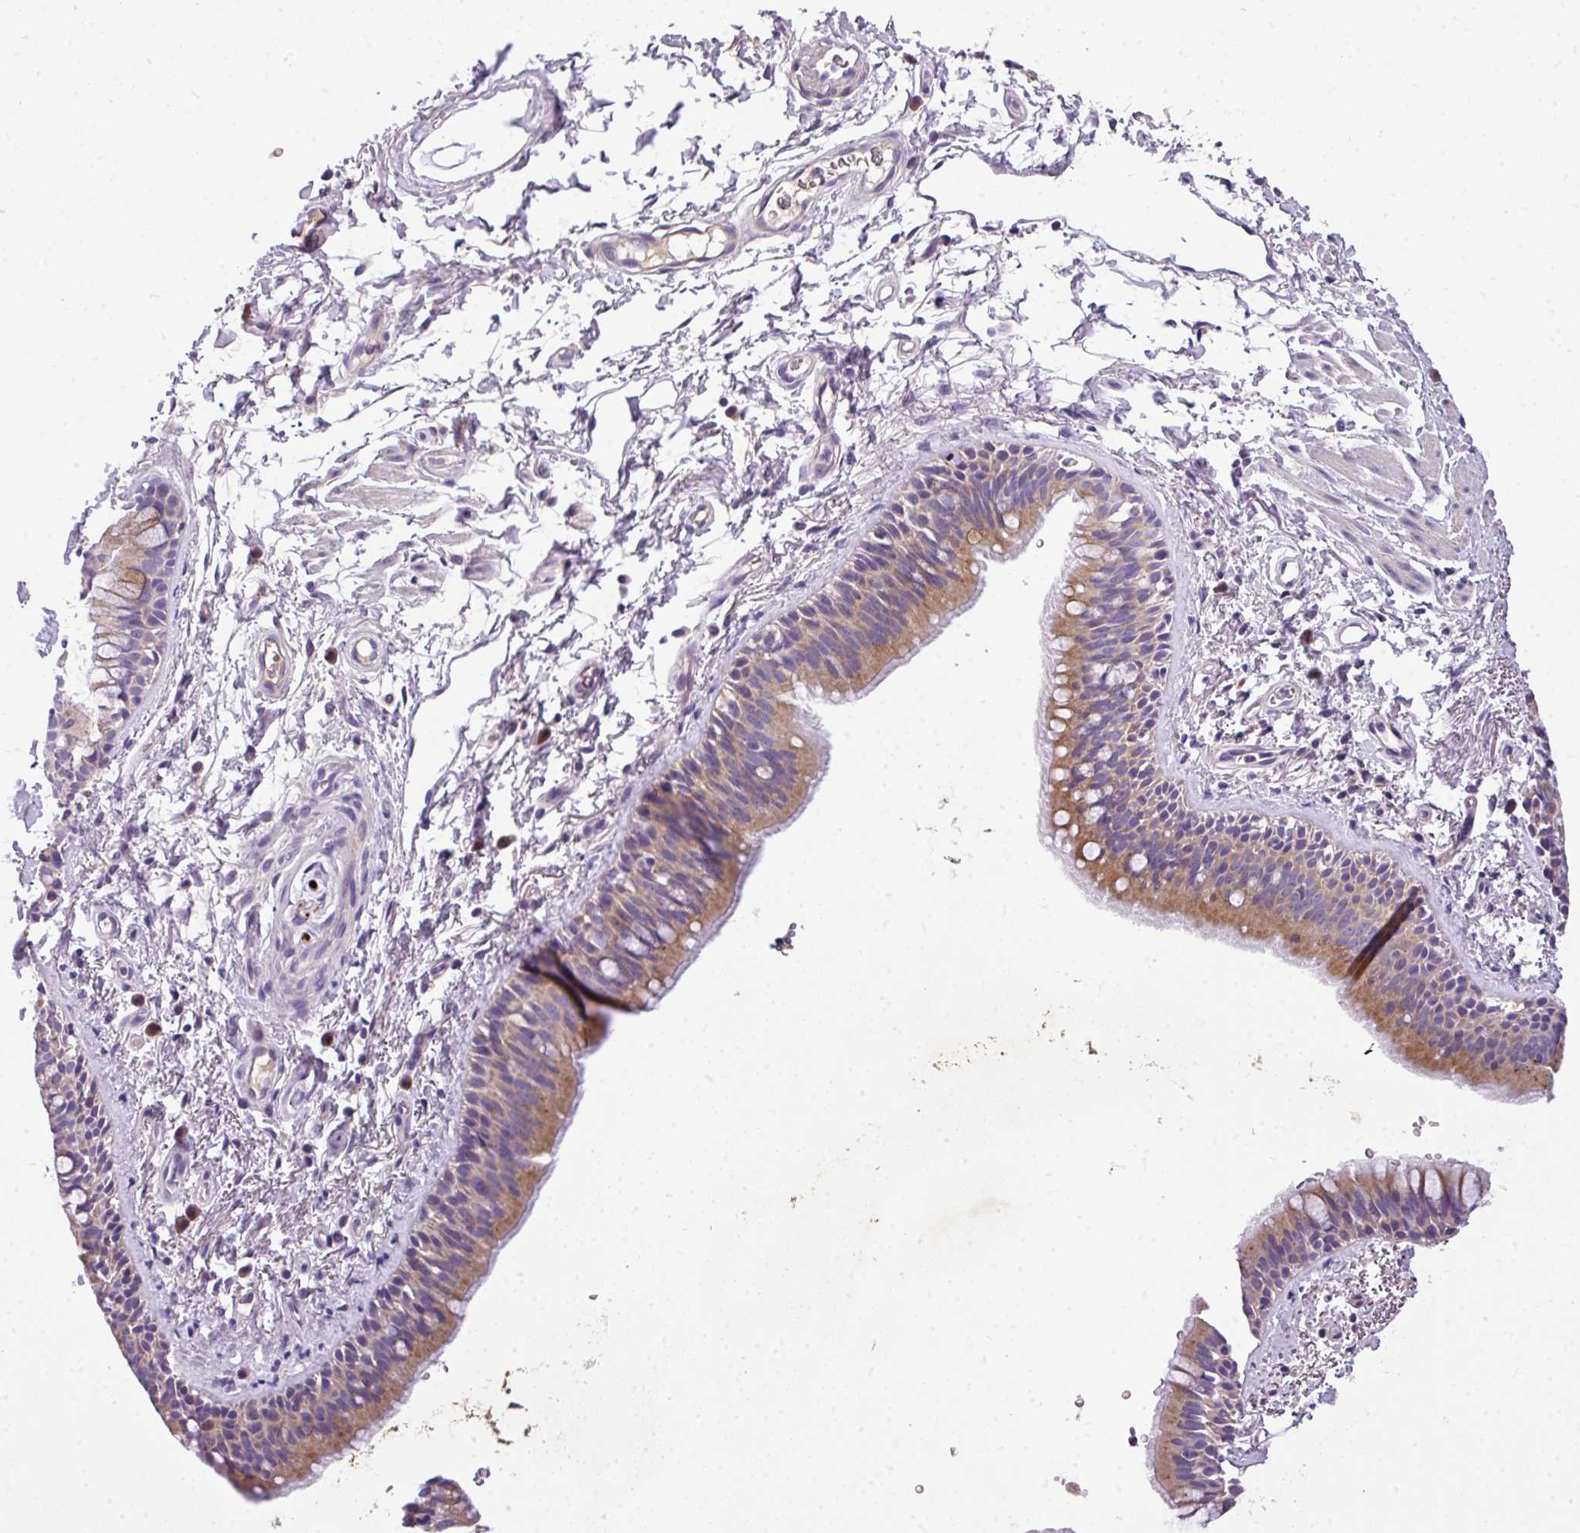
{"staining": {"intensity": "moderate", "quantity": "25%-75%", "location": "cytoplasmic/membranous"}, "tissue": "bronchus", "cell_type": "Respiratory epithelial cells", "image_type": "normal", "snomed": [{"axis": "morphology", "description": "Normal tissue, NOS"}, {"axis": "morphology", "description": "Squamous cell carcinoma, NOS"}, {"axis": "topography", "description": "Bronchus"}, {"axis": "topography", "description": "Lung"}], "caption": "High-magnification brightfield microscopy of normal bronchus stained with DAB (3,3'-diaminobenzidine) (brown) and counterstained with hematoxylin (blue). respiratory epithelial cells exhibit moderate cytoplasmic/membranous staining is present in approximately25%-75% of cells. Using DAB (3,3'-diaminobenzidine) (brown) and hematoxylin (blue) stains, captured at high magnification using brightfield microscopy.", "gene": "ANXA2R", "patient": {"sex": "female", "age": 70}}